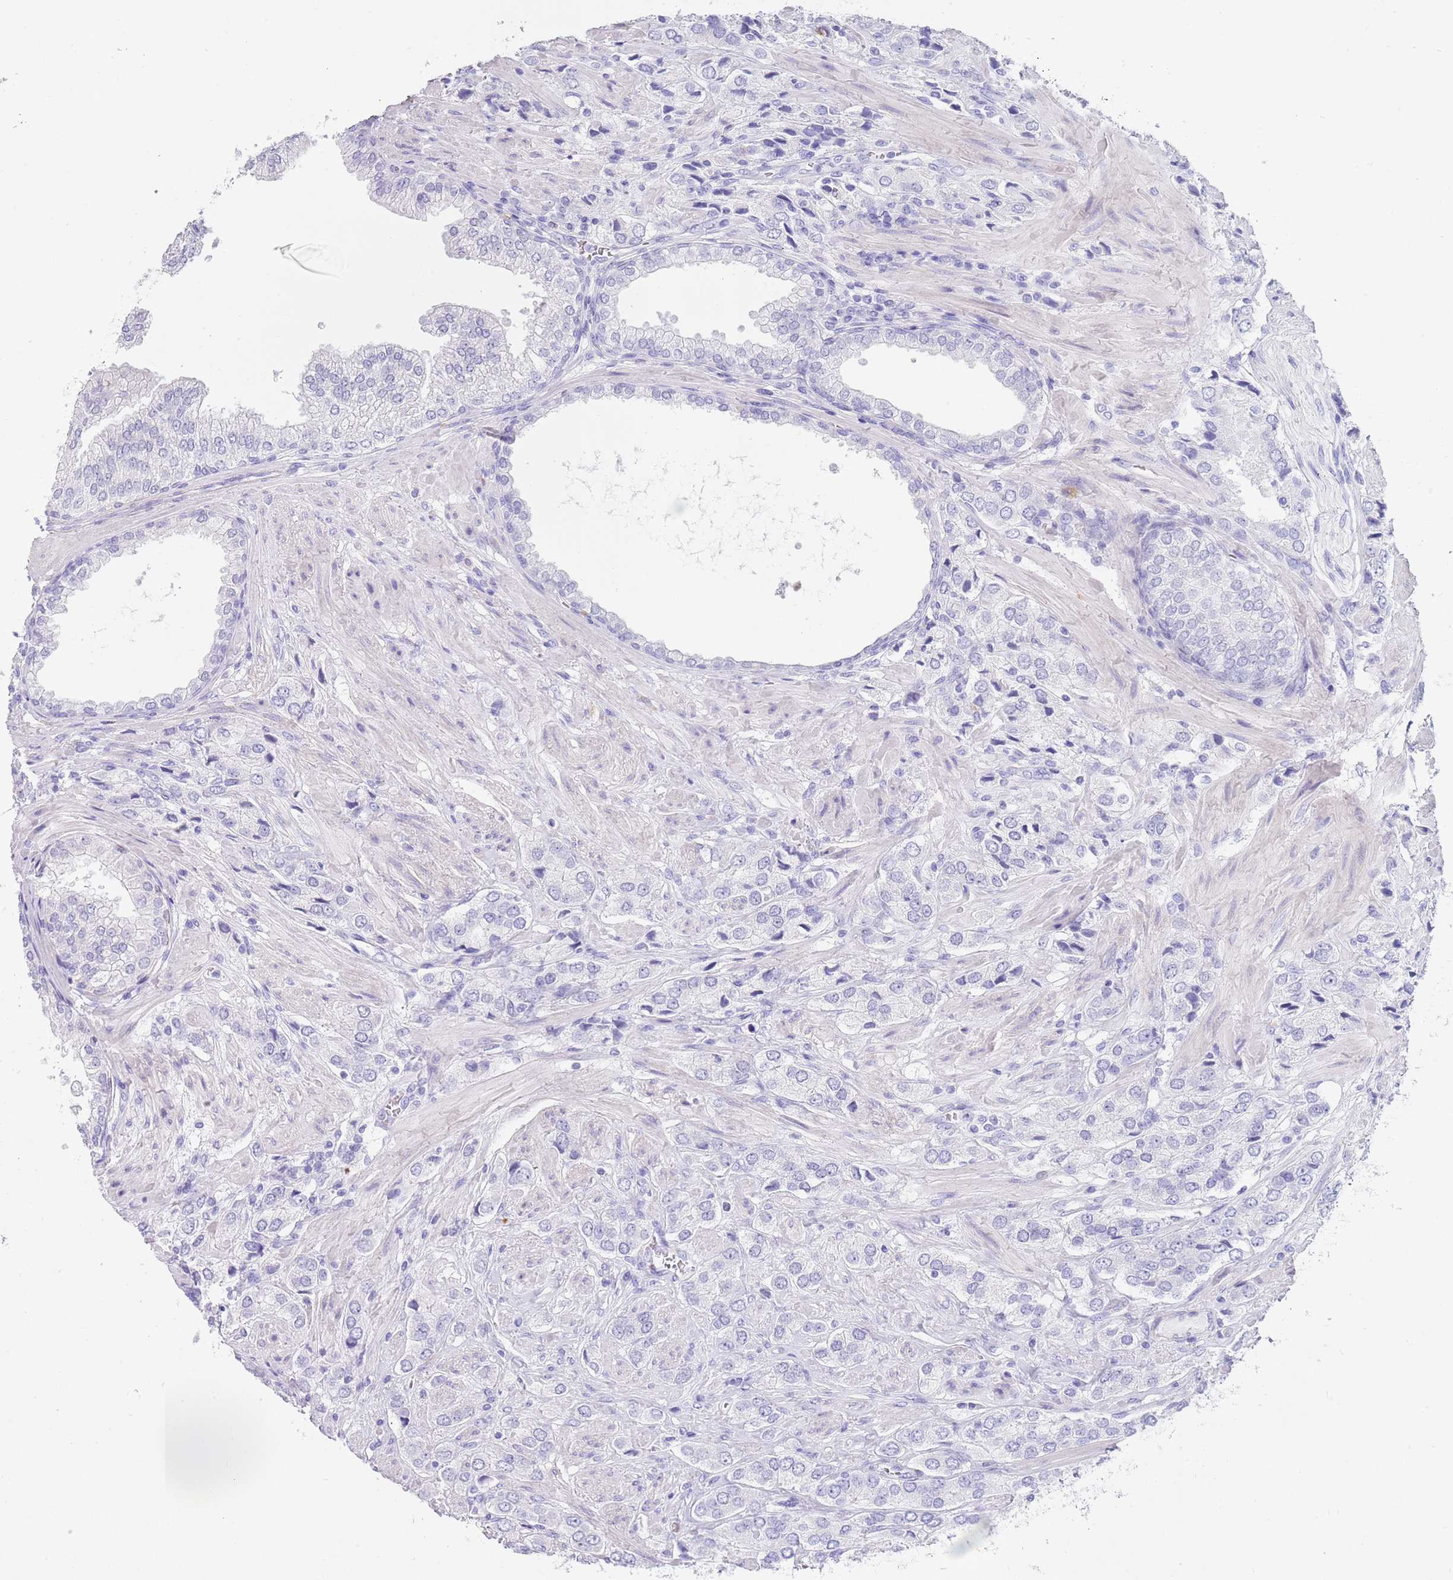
{"staining": {"intensity": "negative", "quantity": "none", "location": "none"}, "tissue": "prostate cancer", "cell_type": "Tumor cells", "image_type": "cancer", "snomed": [{"axis": "morphology", "description": "Adenocarcinoma, High grade"}, {"axis": "topography", "description": "Prostate and seminal vesicle, NOS"}], "caption": "This micrograph is of prostate cancer (high-grade adenocarcinoma) stained with immunohistochemistry (IHC) to label a protein in brown with the nuclei are counter-stained blue. There is no staining in tumor cells.", "gene": "CPXM2", "patient": {"sex": "male", "age": 64}}